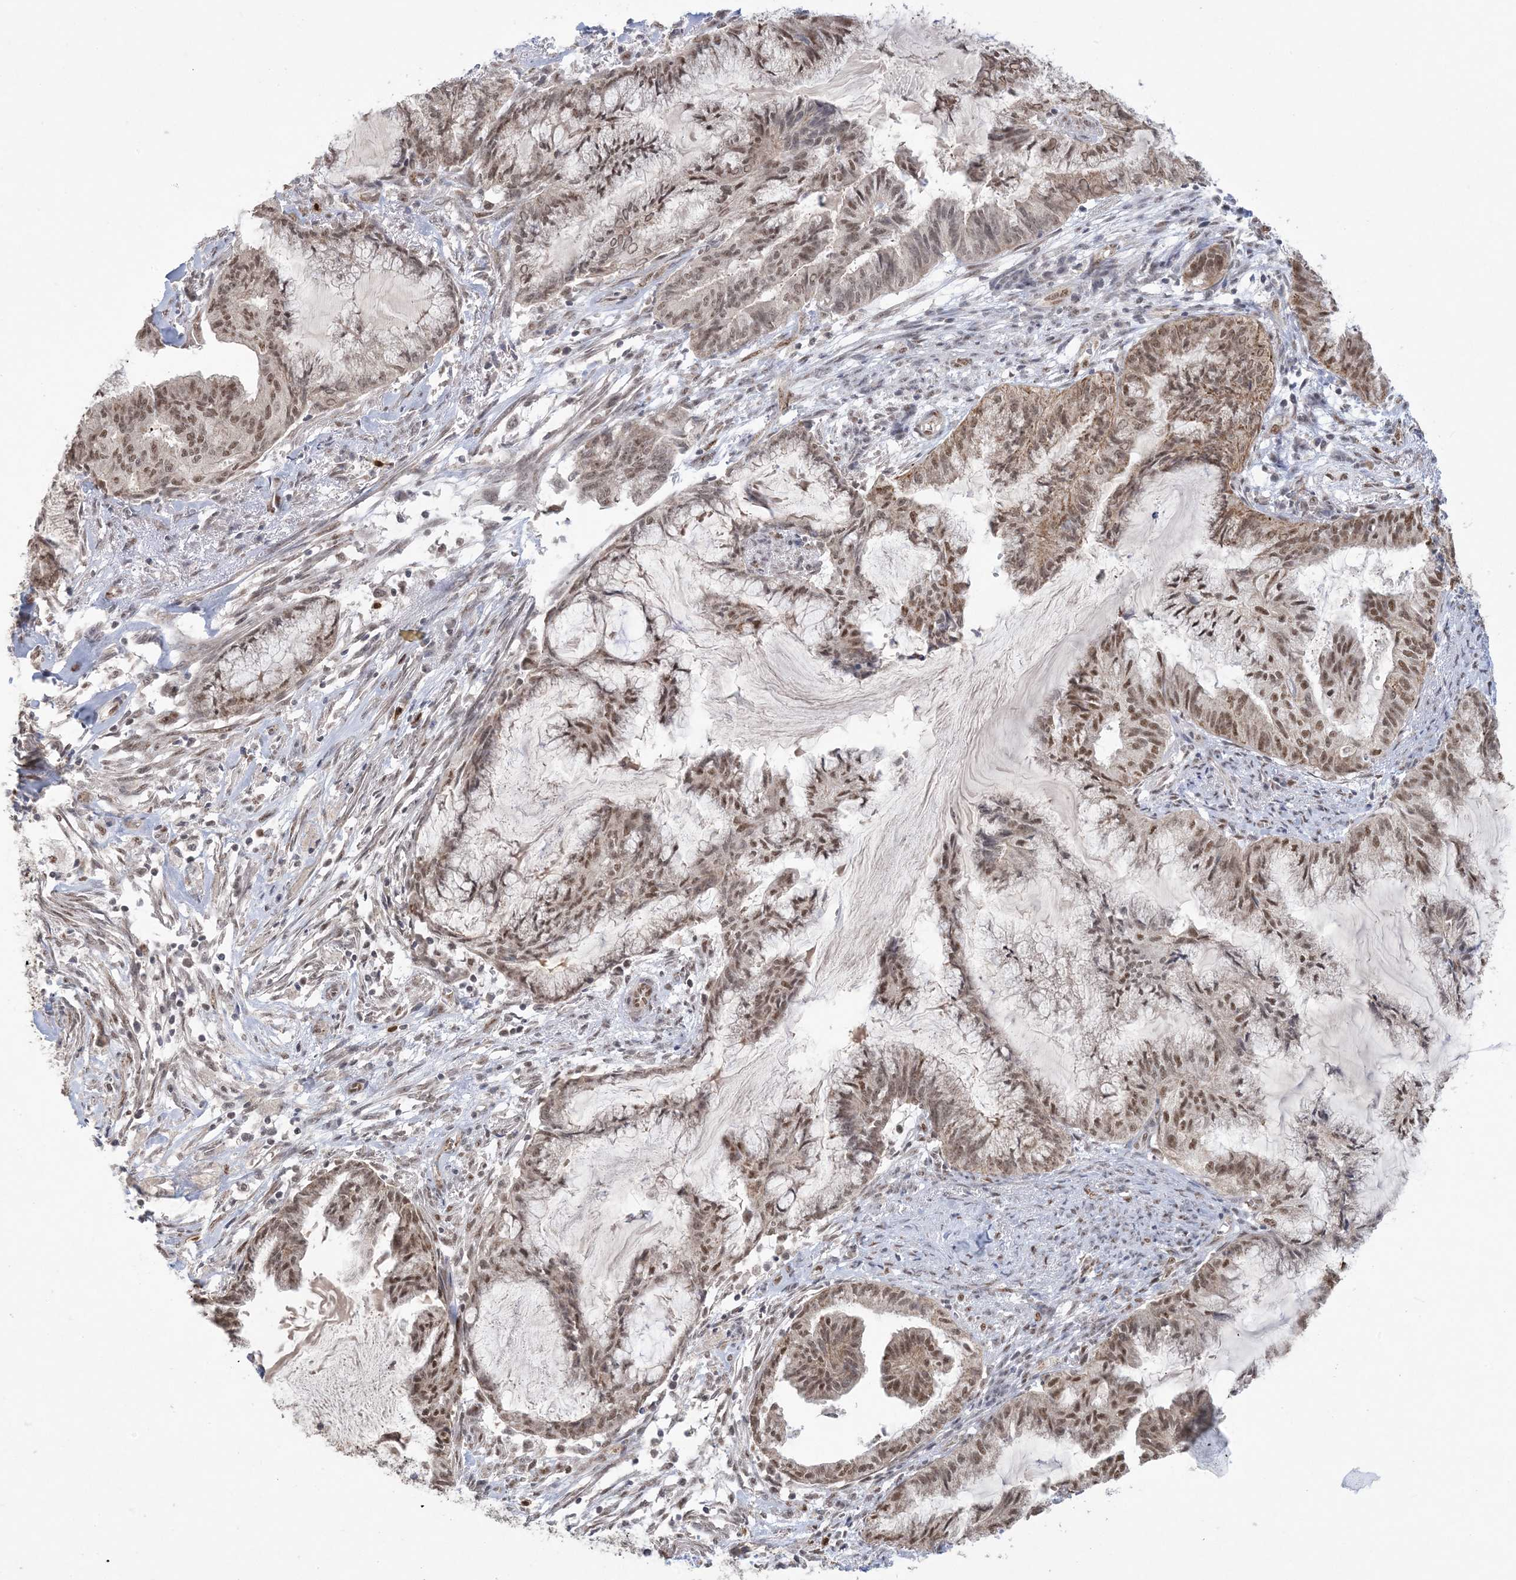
{"staining": {"intensity": "moderate", "quantity": ">75%", "location": "cytoplasmic/membranous,nuclear"}, "tissue": "endometrial cancer", "cell_type": "Tumor cells", "image_type": "cancer", "snomed": [{"axis": "morphology", "description": "Adenocarcinoma, NOS"}, {"axis": "topography", "description": "Endometrium"}], "caption": "Adenocarcinoma (endometrial) stained for a protein (brown) demonstrates moderate cytoplasmic/membranous and nuclear positive expression in about >75% of tumor cells.", "gene": "TRMT10C", "patient": {"sex": "female", "age": 86}}